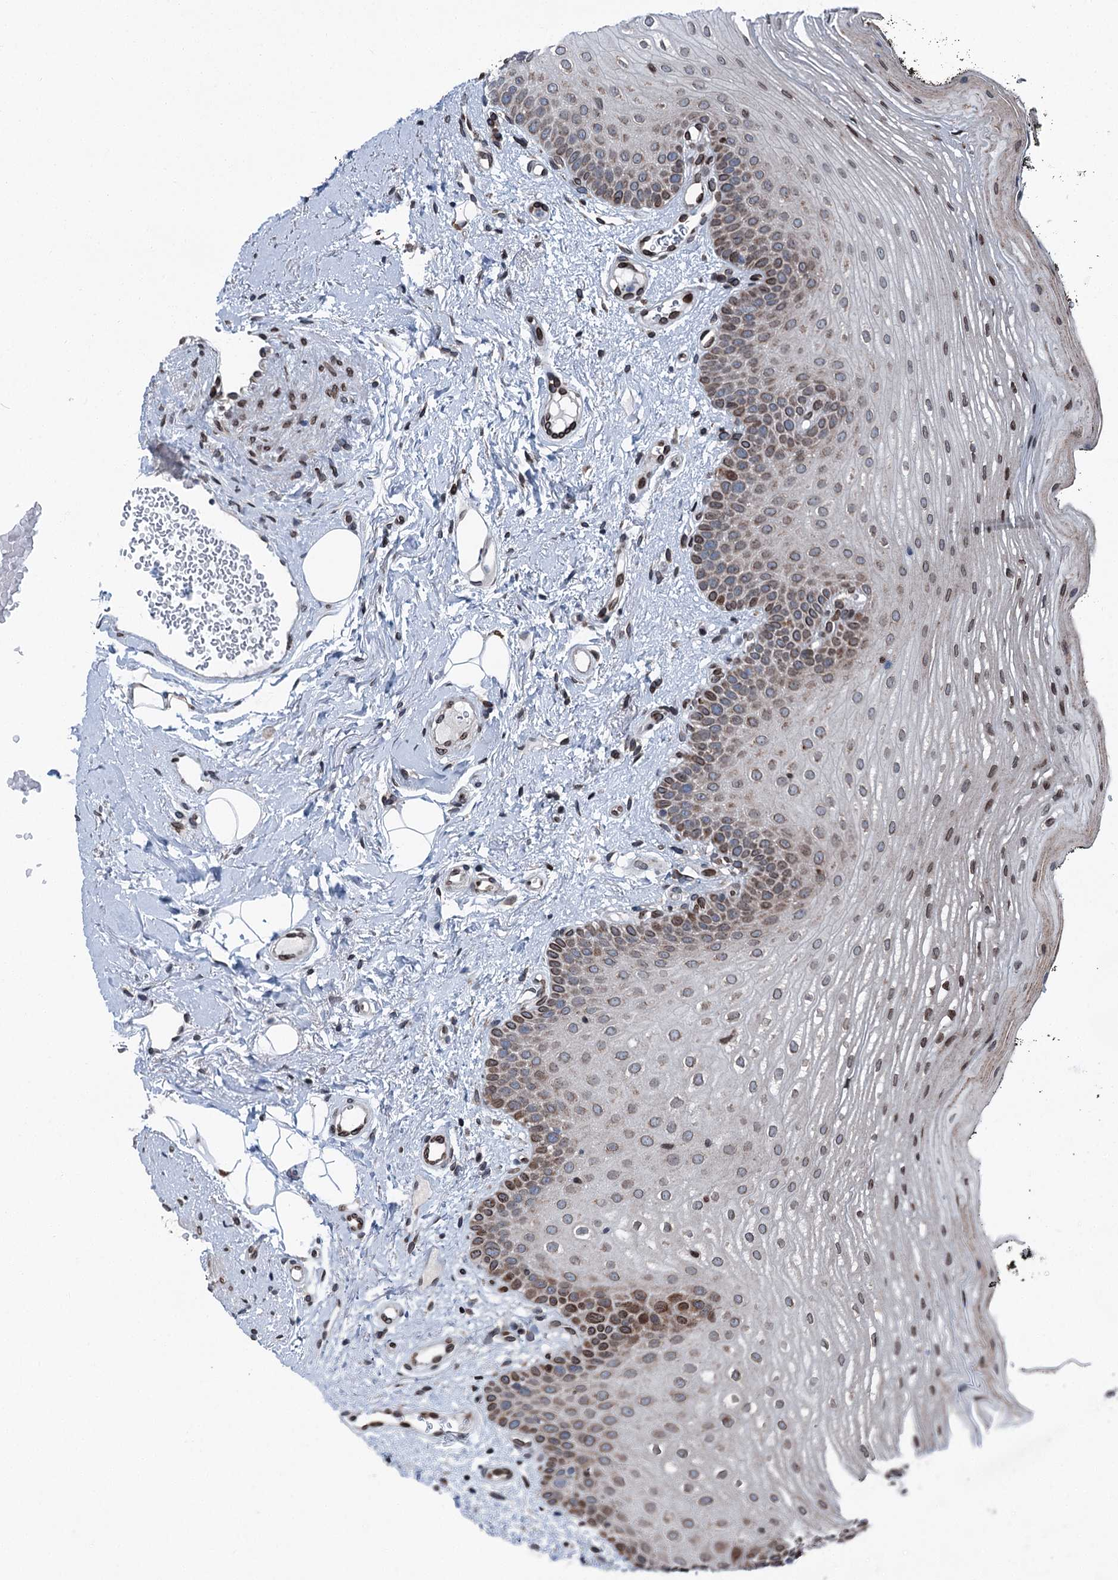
{"staining": {"intensity": "moderate", "quantity": "25%-75%", "location": "cytoplasmic/membranous"}, "tissue": "oral mucosa", "cell_type": "Squamous epithelial cells", "image_type": "normal", "snomed": [{"axis": "morphology", "description": "No evidence of malignacy"}, {"axis": "topography", "description": "Oral tissue"}, {"axis": "topography", "description": "Head-Neck"}], "caption": "DAB immunohistochemical staining of unremarkable oral mucosa shows moderate cytoplasmic/membranous protein expression in about 25%-75% of squamous epithelial cells.", "gene": "MRPL14", "patient": {"sex": "male", "age": 68}}